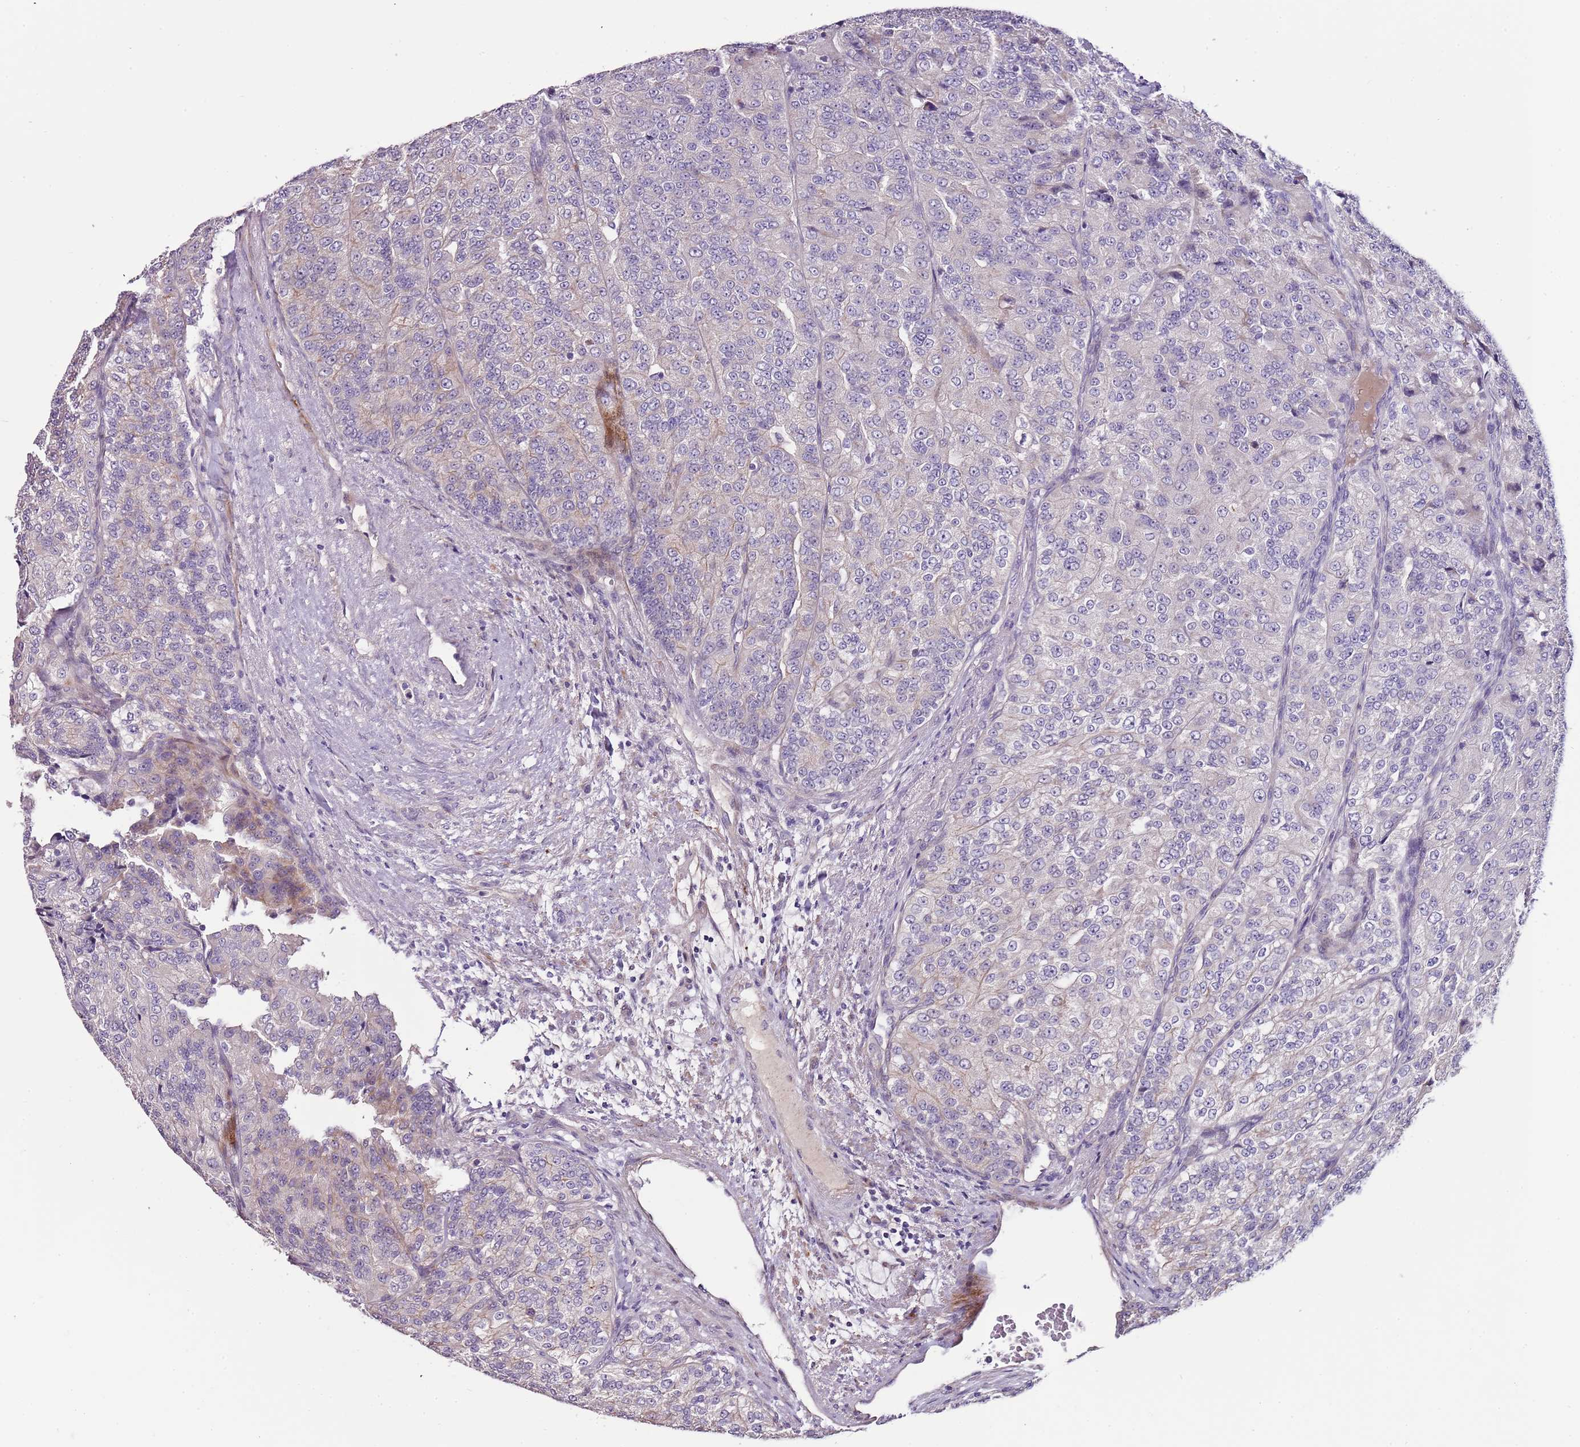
{"staining": {"intensity": "negative", "quantity": "none", "location": "none"}, "tissue": "renal cancer", "cell_type": "Tumor cells", "image_type": "cancer", "snomed": [{"axis": "morphology", "description": "Adenocarcinoma, NOS"}, {"axis": "topography", "description": "Kidney"}], "caption": "The image exhibits no staining of tumor cells in adenocarcinoma (renal).", "gene": "NKX2-3", "patient": {"sex": "female", "age": 63}}